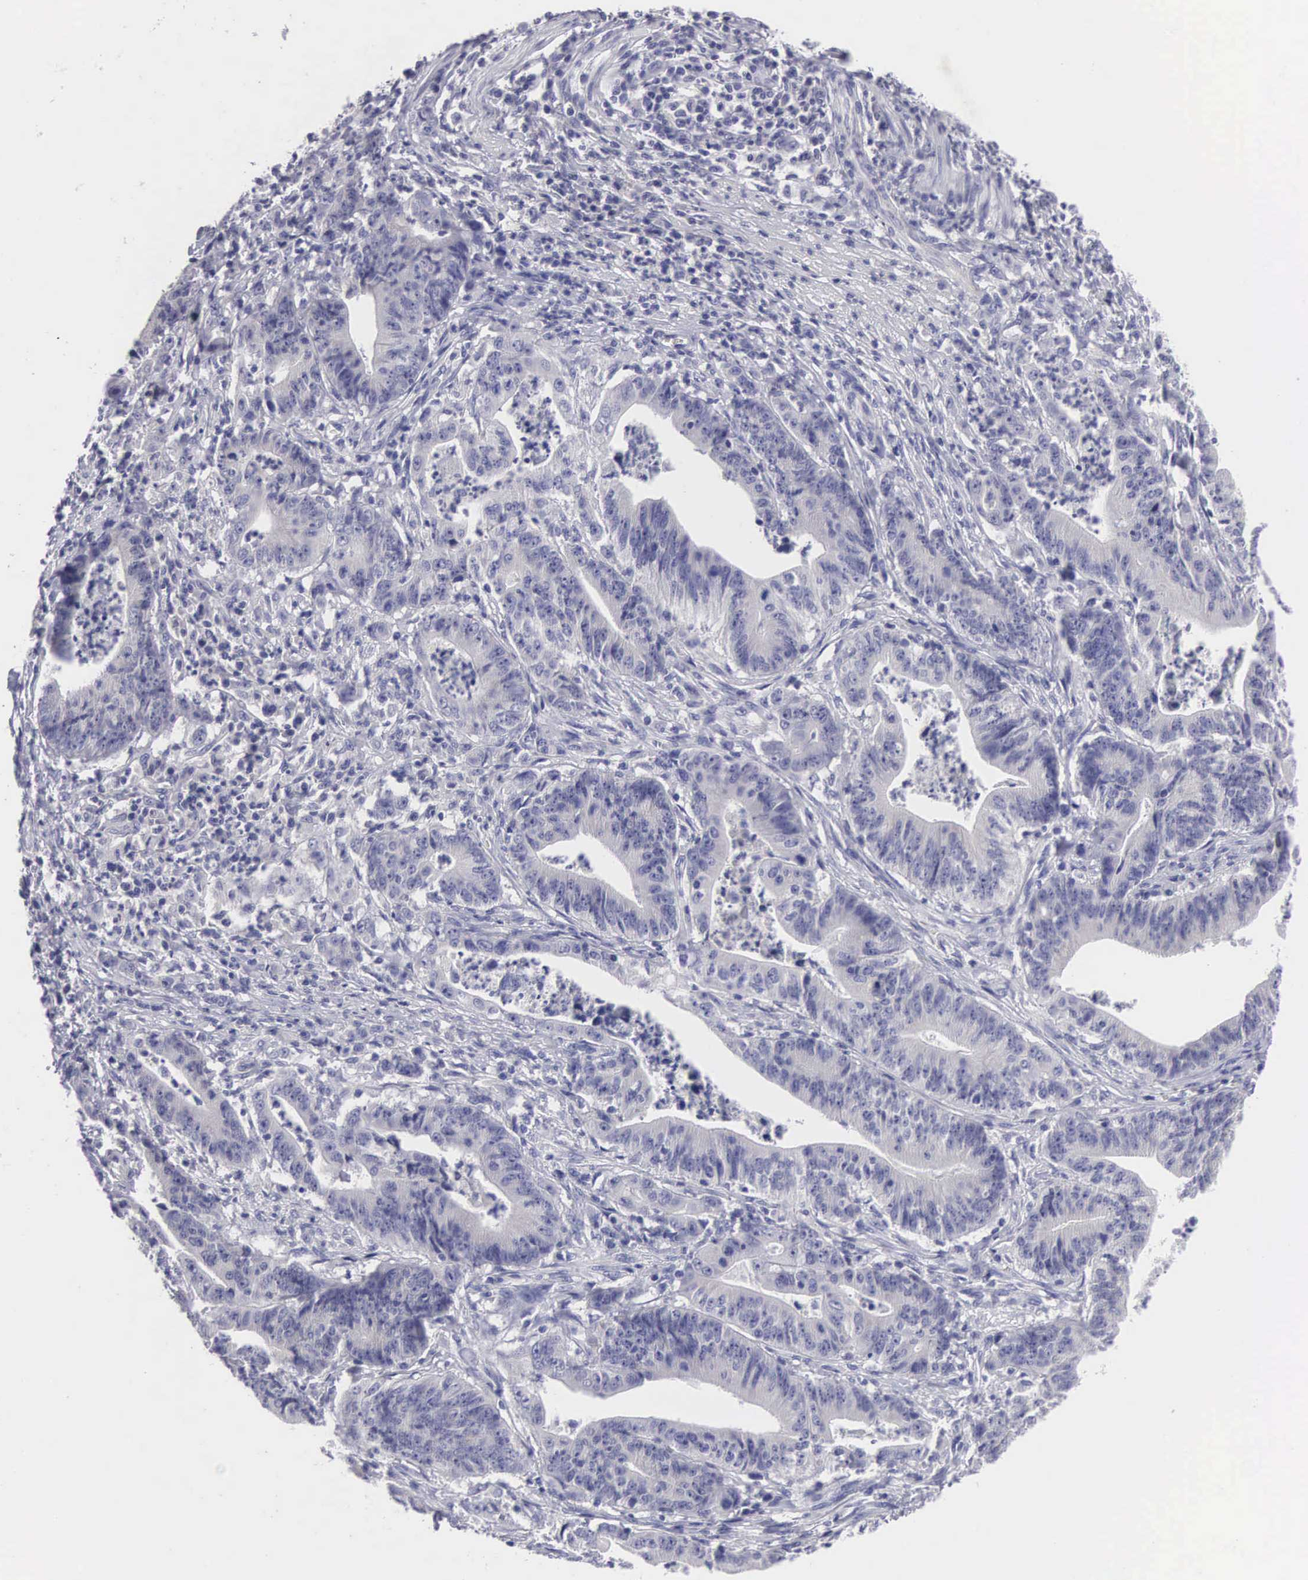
{"staining": {"intensity": "negative", "quantity": "none", "location": "none"}, "tissue": "stomach cancer", "cell_type": "Tumor cells", "image_type": "cancer", "snomed": [{"axis": "morphology", "description": "Adenocarcinoma, NOS"}, {"axis": "topography", "description": "Stomach, lower"}], "caption": "IHC micrograph of human stomach adenocarcinoma stained for a protein (brown), which exhibits no expression in tumor cells.", "gene": "SLITRK4", "patient": {"sex": "female", "age": 86}}